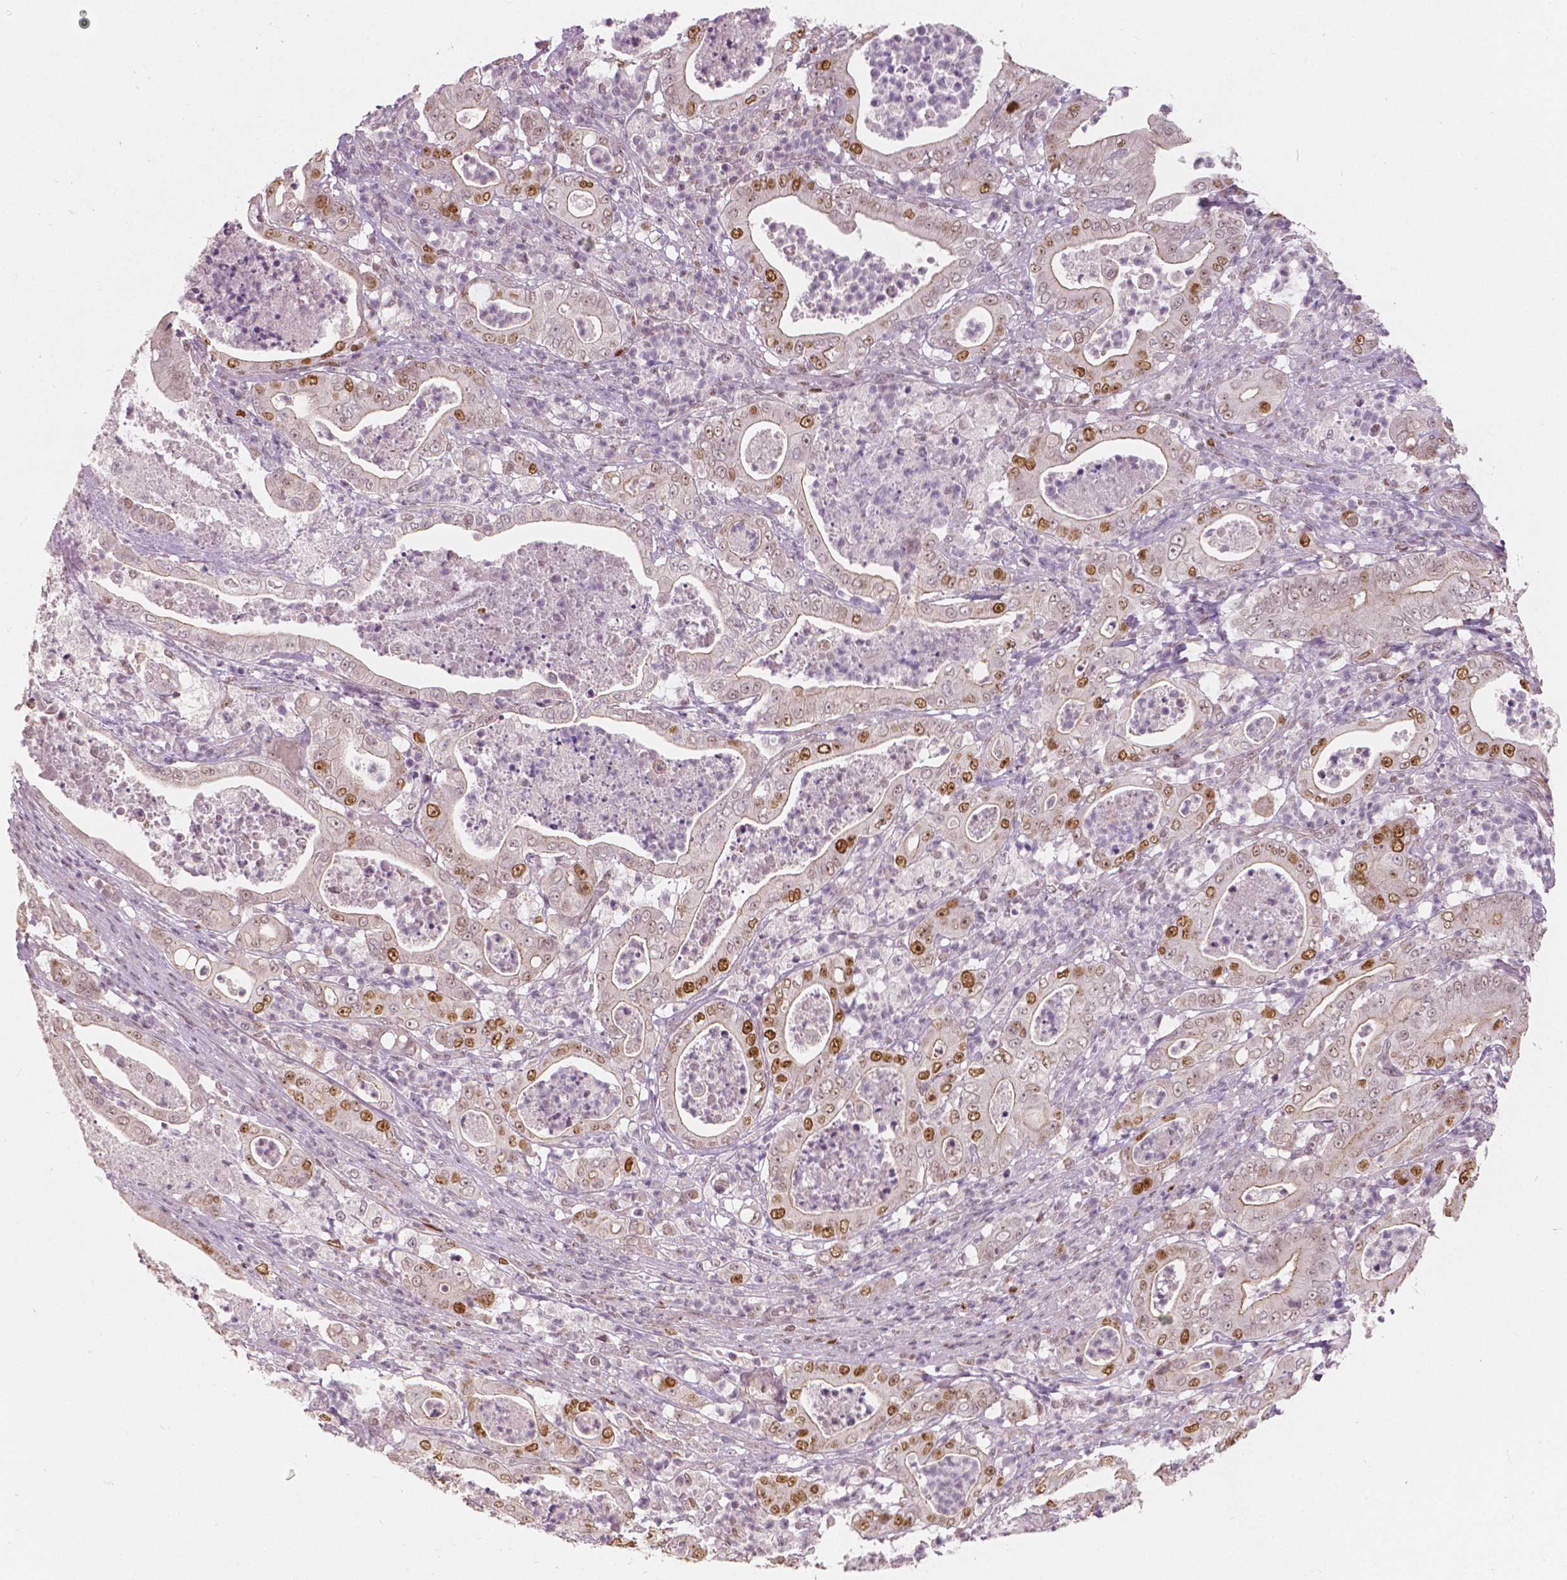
{"staining": {"intensity": "moderate", "quantity": "25%-75%", "location": "cytoplasmic/membranous,nuclear"}, "tissue": "pancreatic cancer", "cell_type": "Tumor cells", "image_type": "cancer", "snomed": [{"axis": "morphology", "description": "Adenocarcinoma, NOS"}, {"axis": "topography", "description": "Pancreas"}], "caption": "Tumor cells display medium levels of moderate cytoplasmic/membranous and nuclear expression in approximately 25%-75% of cells in pancreatic adenocarcinoma.", "gene": "NSD2", "patient": {"sex": "male", "age": 71}}